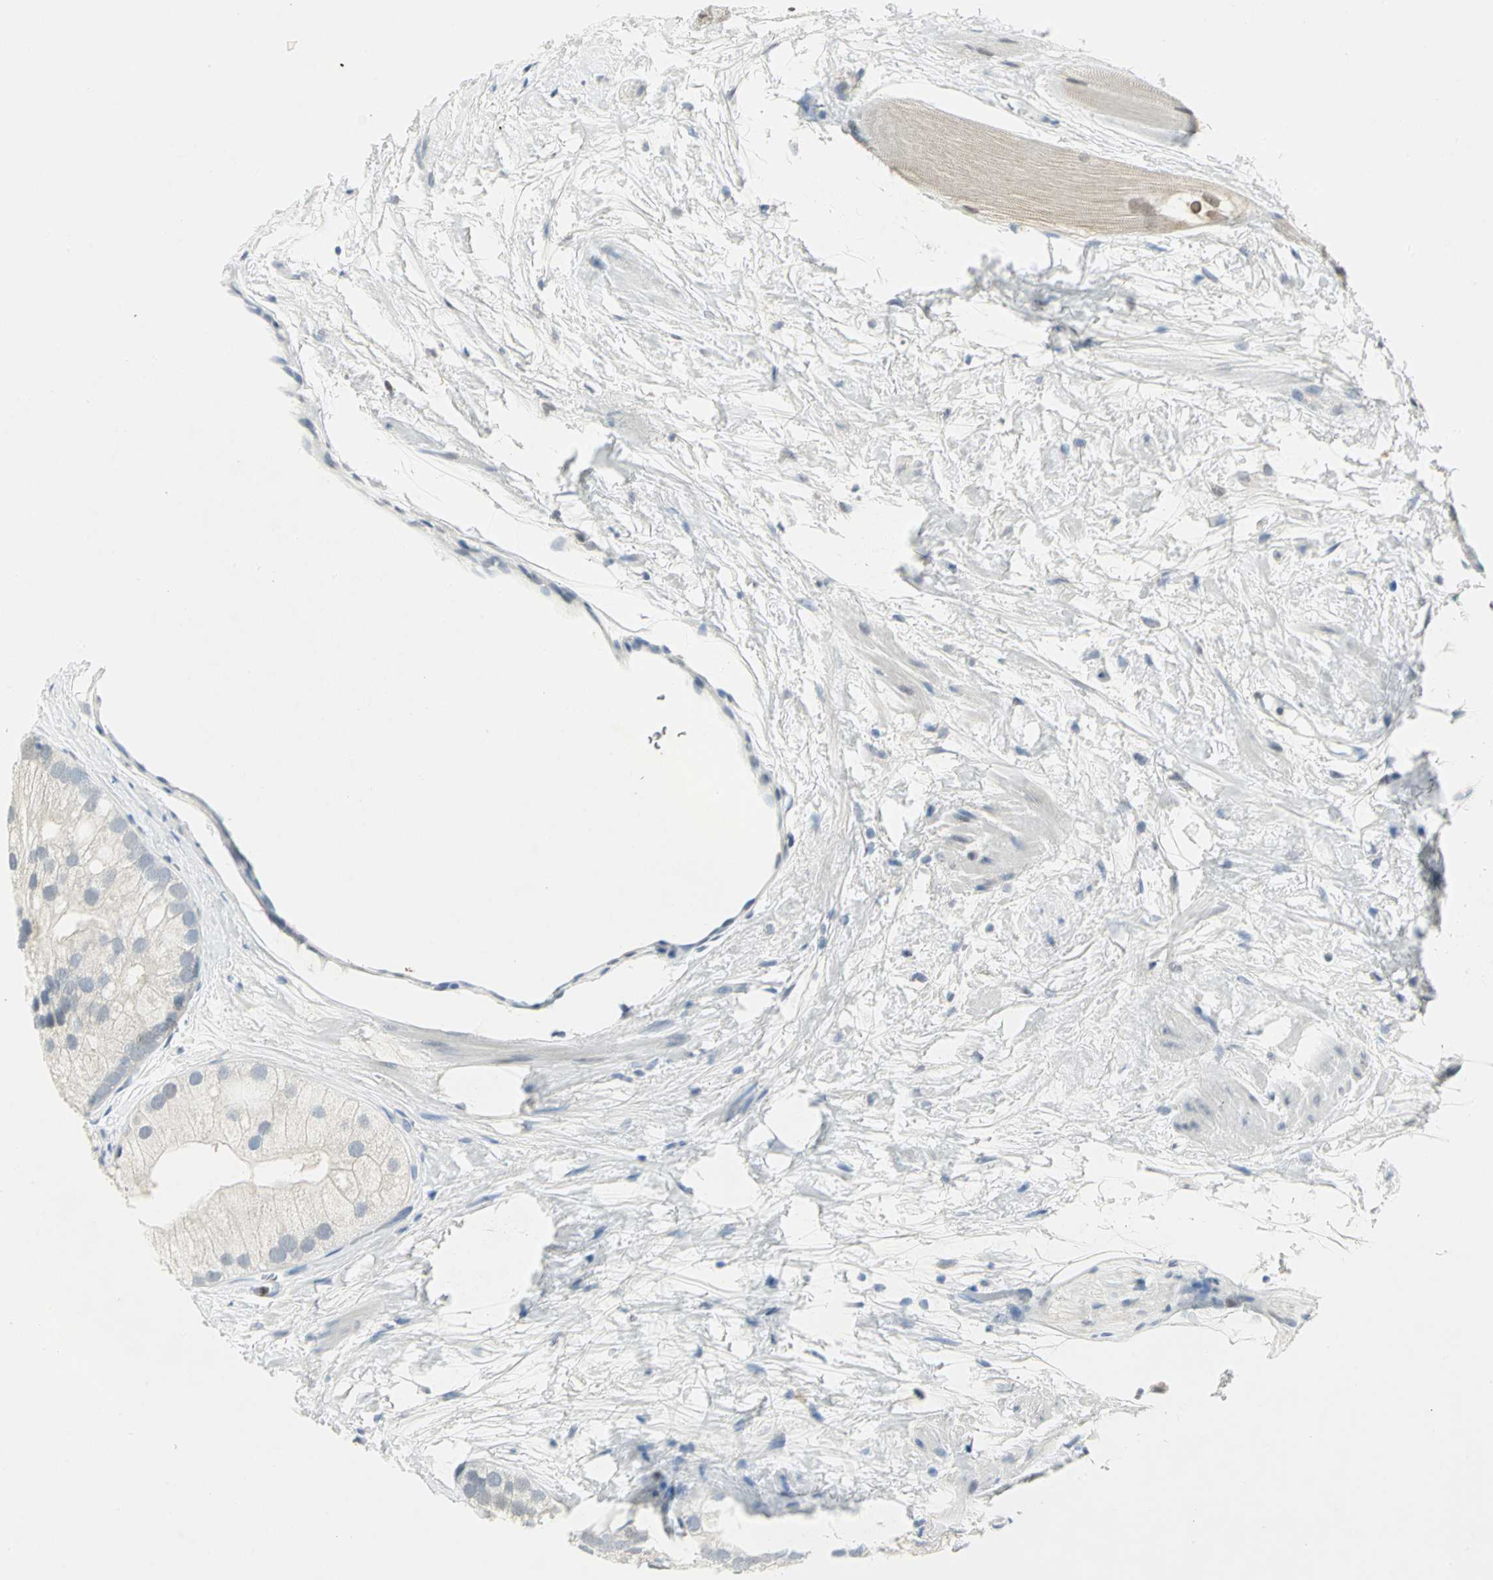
{"staining": {"intensity": "negative", "quantity": "none", "location": "none"}, "tissue": "prostate cancer", "cell_type": "Tumor cells", "image_type": "cancer", "snomed": [{"axis": "morphology", "description": "Adenocarcinoma, Low grade"}, {"axis": "topography", "description": "Prostate"}], "caption": "Histopathology image shows no protein staining in tumor cells of prostate cancer (low-grade adenocarcinoma) tissue. (DAB immunohistochemistry (IHC), high magnification).", "gene": "BCL6", "patient": {"sex": "male", "age": 69}}